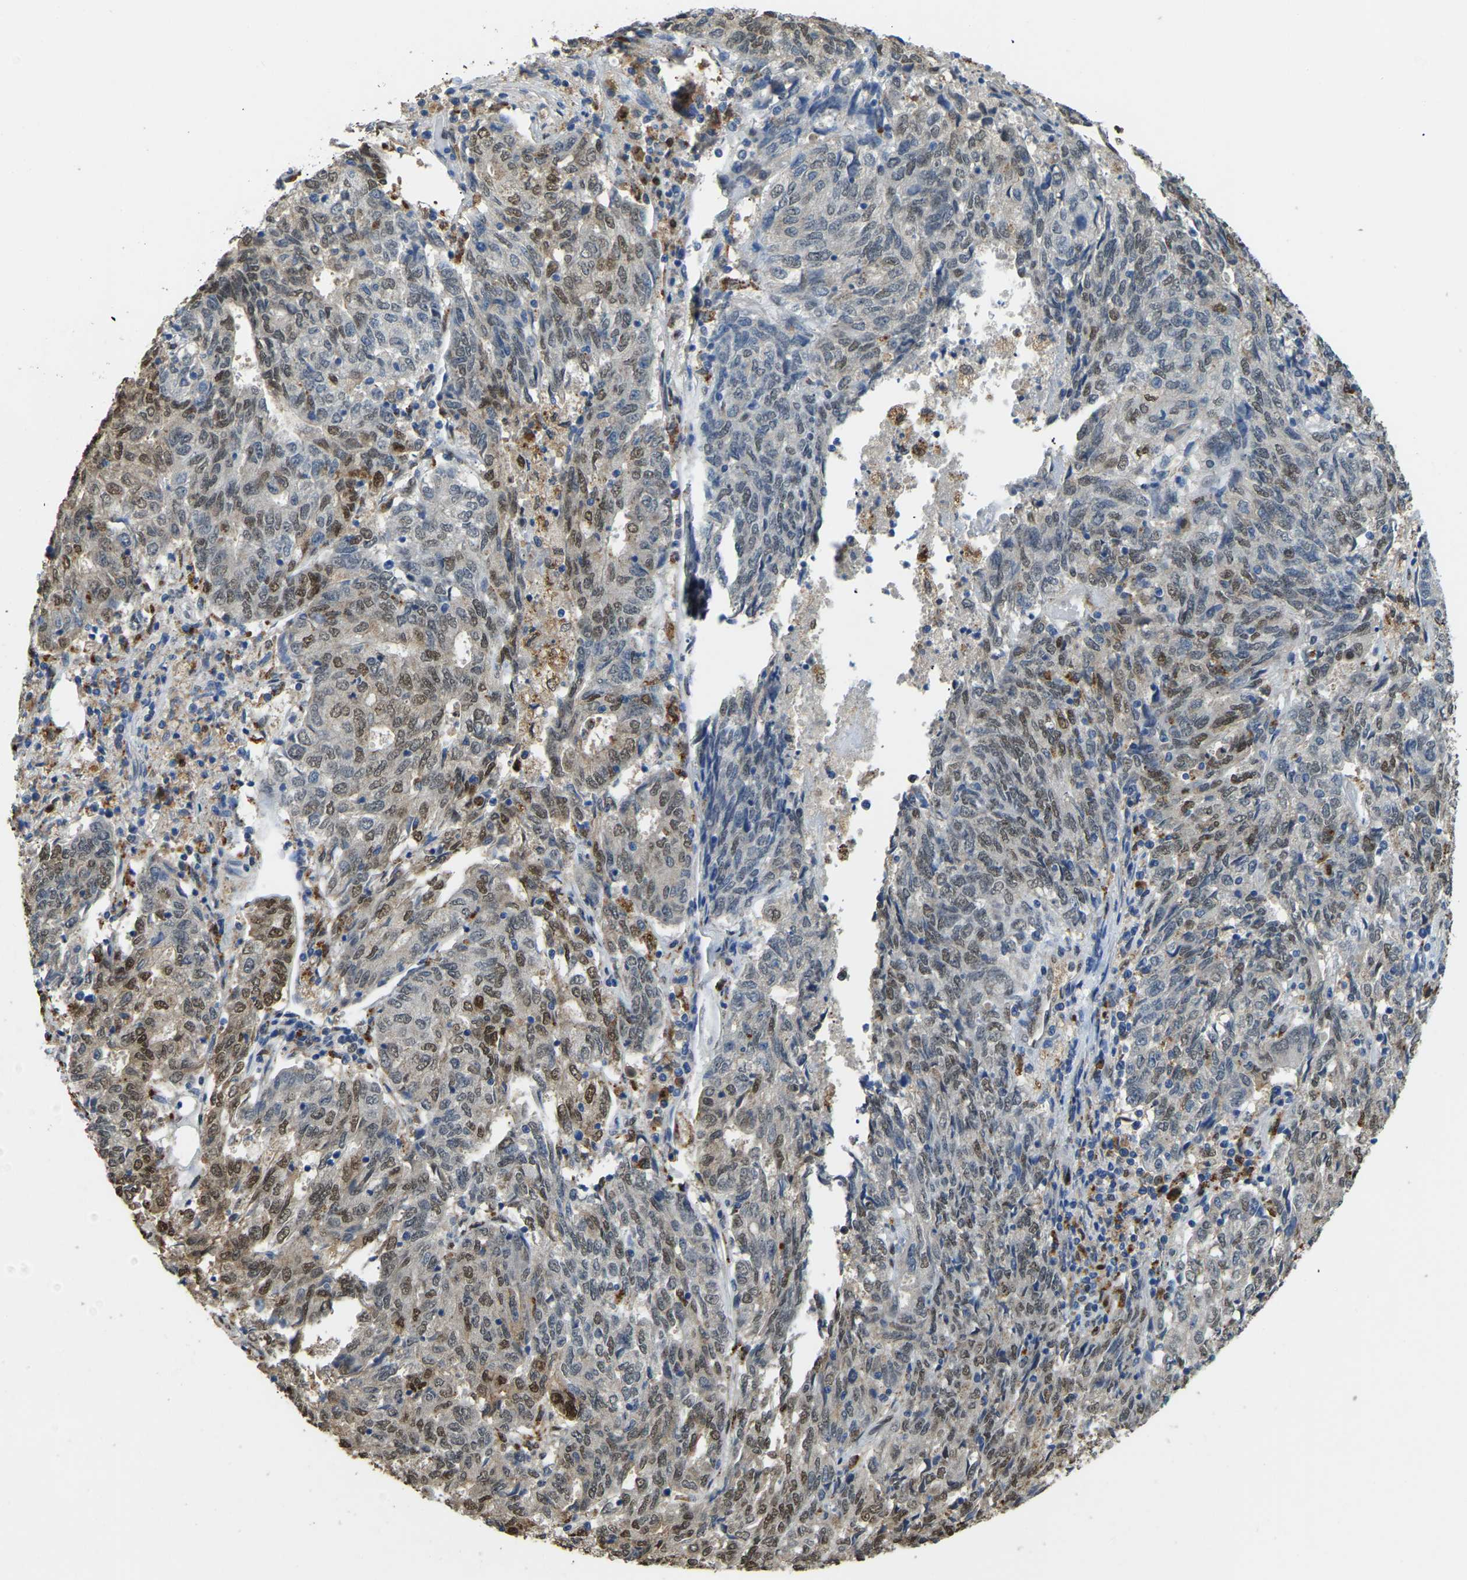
{"staining": {"intensity": "strong", "quantity": "<25%", "location": "cytoplasmic/membranous,nuclear"}, "tissue": "endometrial cancer", "cell_type": "Tumor cells", "image_type": "cancer", "snomed": [{"axis": "morphology", "description": "Adenocarcinoma, NOS"}, {"axis": "topography", "description": "Endometrium"}], "caption": "Strong cytoplasmic/membranous and nuclear staining is seen in approximately <25% of tumor cells in endometrial cancer (adenocarcinoma).", "gene": "NANS", "patient": {"sex": "female", "age": 80}}